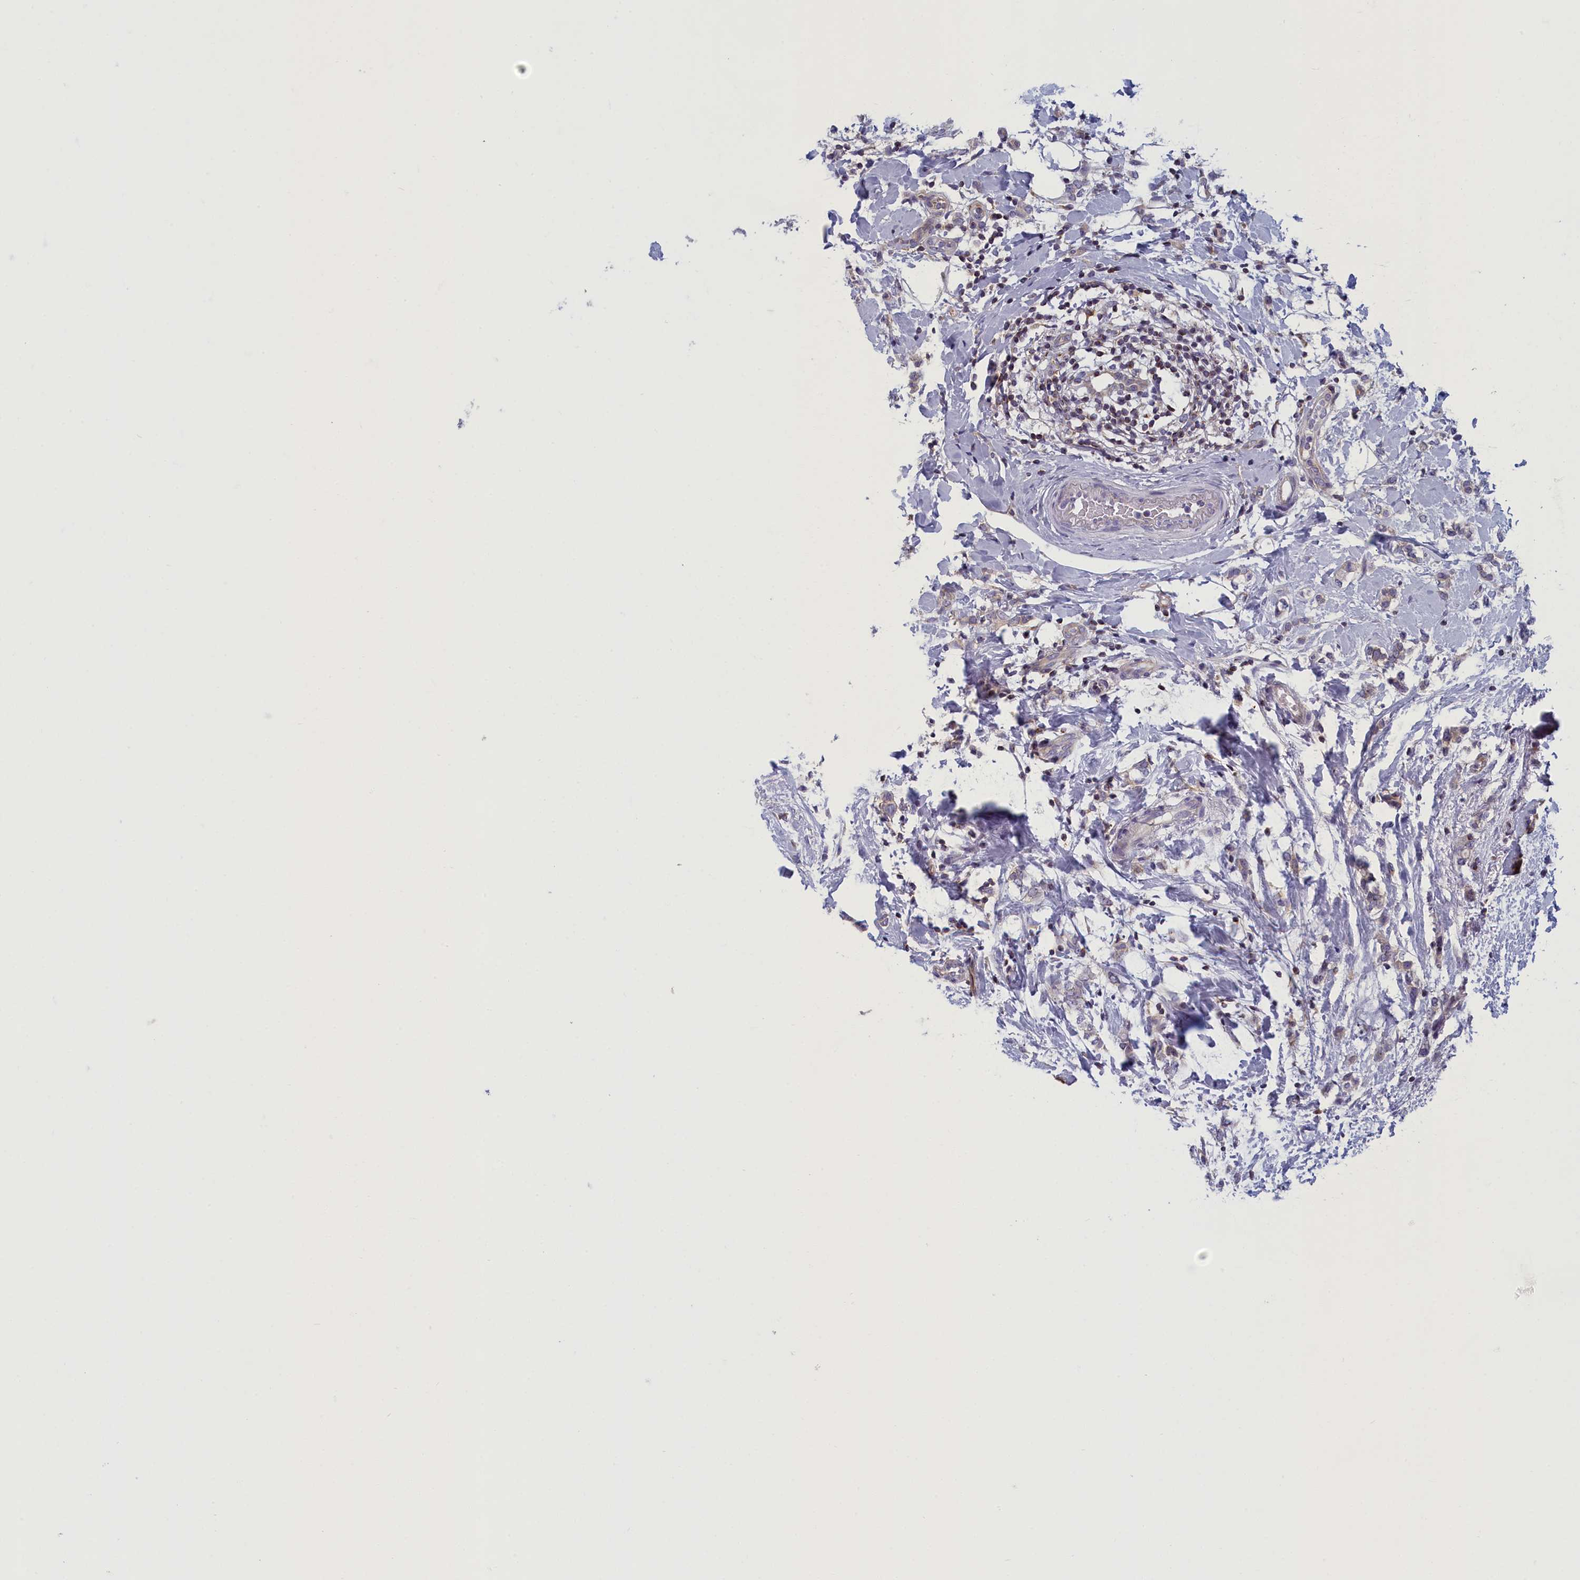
{"staining": {"intensity": "negative", "quantity": "none", "location": "none"}, "tissue": "breast cancer", "cell_type": "Tumor cells", "image_type": "cancer", "snomed": [{"axis": "morphology", "description": "Normal tissue, NOS"}, {"axis": "morphology", "description": "Lobular carcinoma"}, {"axis": "topography", "description": "Breast"}], "caption": "Human breast cancer (lobular carcinoma) stained for a protein using immunohistochemistry (IHC) exhibits no staining in tumor cells.", "gene": "NOL10", "patient": {"sex": "female", "age": 47}}